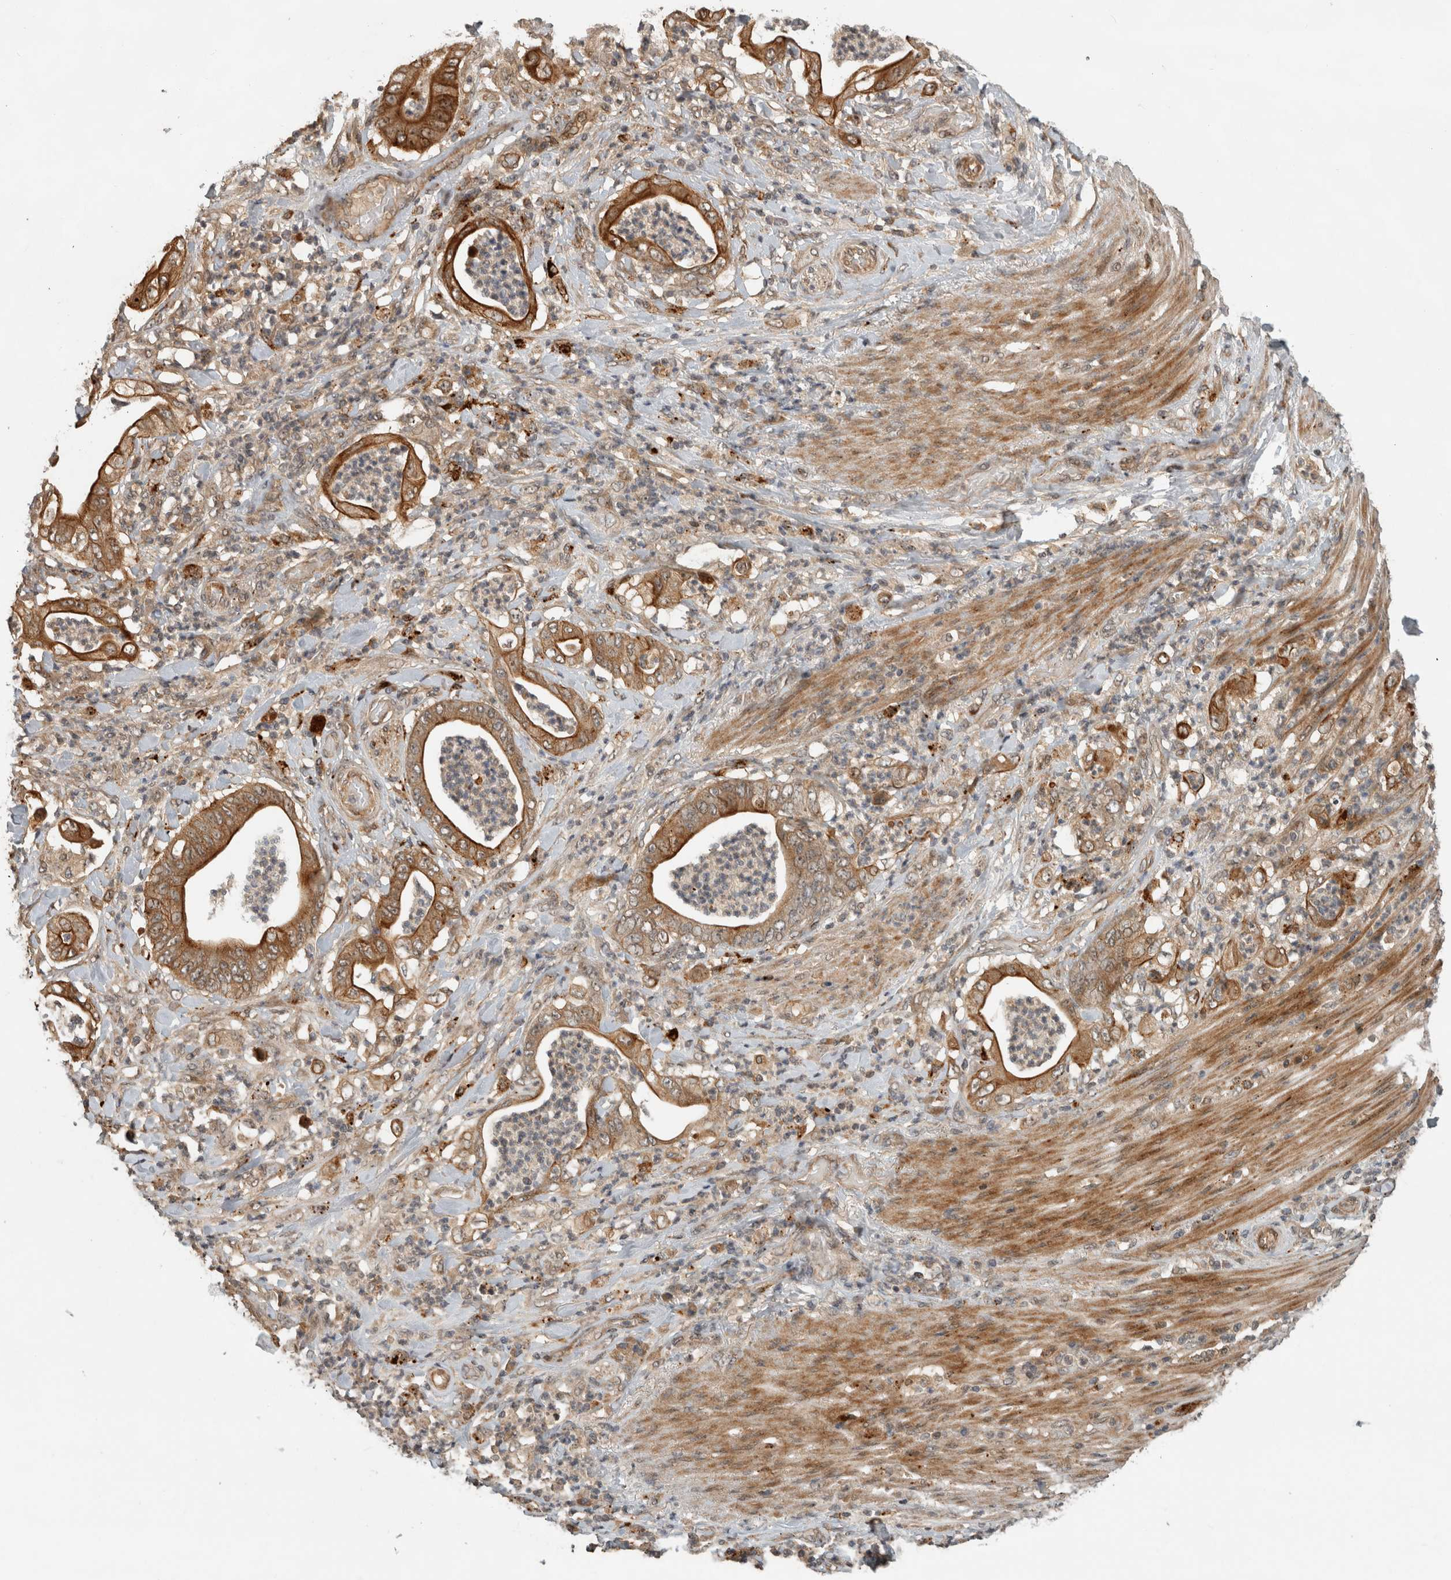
{"staining": {"intensity": "moderate", "quantity": ">75%", "location": "cytoplasmic/membranous"}, "tissue": "stomach cancer", "cell_type": "Tumor cells", "image_type": "cancer", "snomed": [{"axis": "morphology", "description": "Adenocarcinoma, NOS"}, {"axis": "topography", "description": "Stomach"}], "caption": "Protein staining demonstrates moderate cytoplasmic/membranous staining in about >75% of tumor cells in adenocarcinoma (stomach).", "gene": "PITPNC1", "patient": {"sex": "female", "age": 73}}